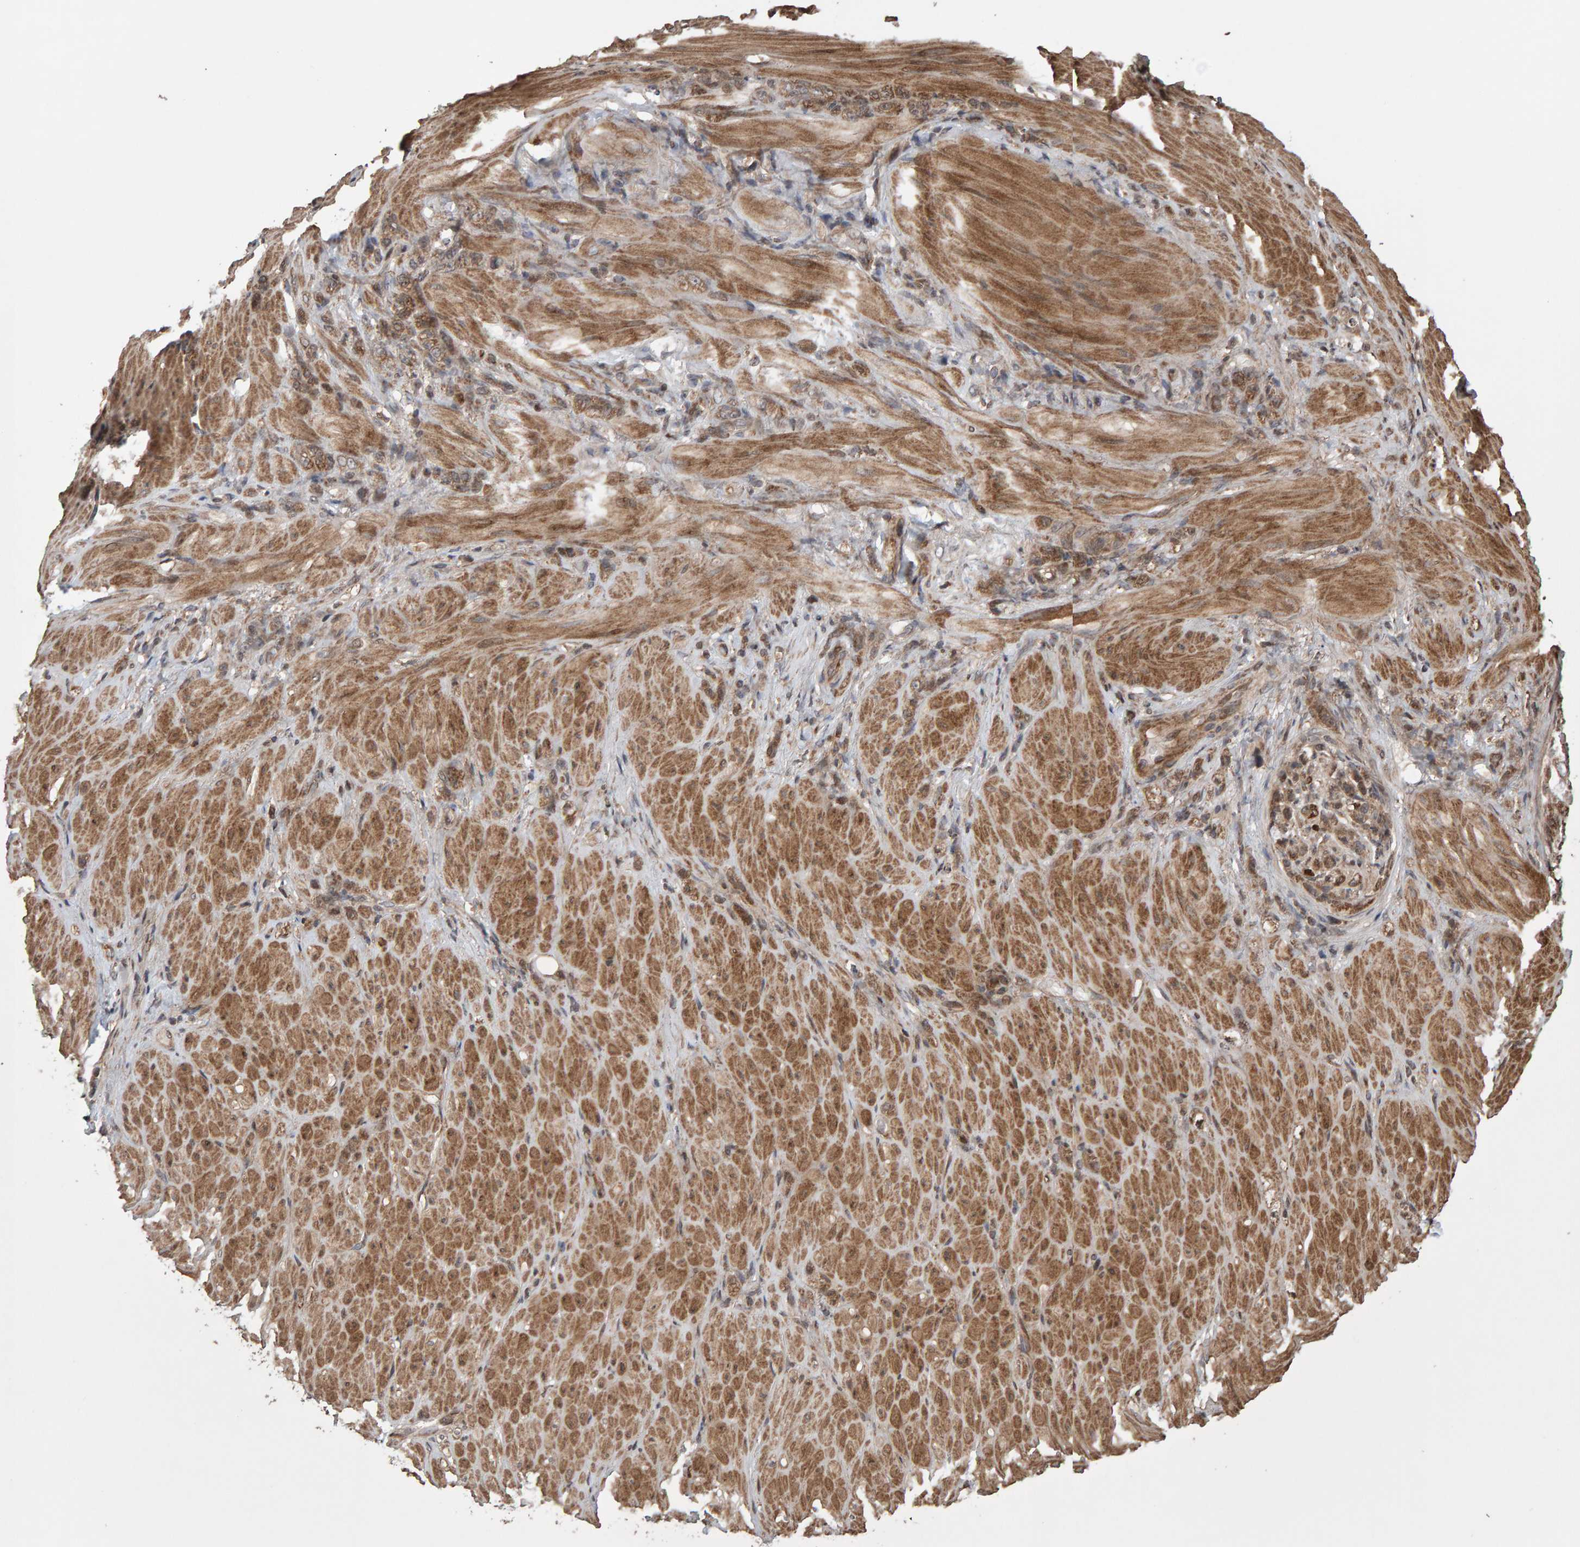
{"staining": {"intensity": "moderate", "quantity": ">75%", "location": "cytoplasmic/membranous"}, "tissue": "stomach cancer", "cell_type": "Tumor cells", "image_type": "cancer", "snomed": [{"axis": "morphology", "description": "Normal tissue, NOS"}, {"axis": "morphology", "description": "Adenocarcinoma, NOS"}, {"axis": "topography", "description": "Stomach"}], "caption": "Stomach adenocarcinoma stained for a protein (brown) demonstrates moderate cytoplasmic/membranous positive staining in about >75% of tumor cells.", "gene": "PECR", "patient": {"sex": "male", "age": 82}}